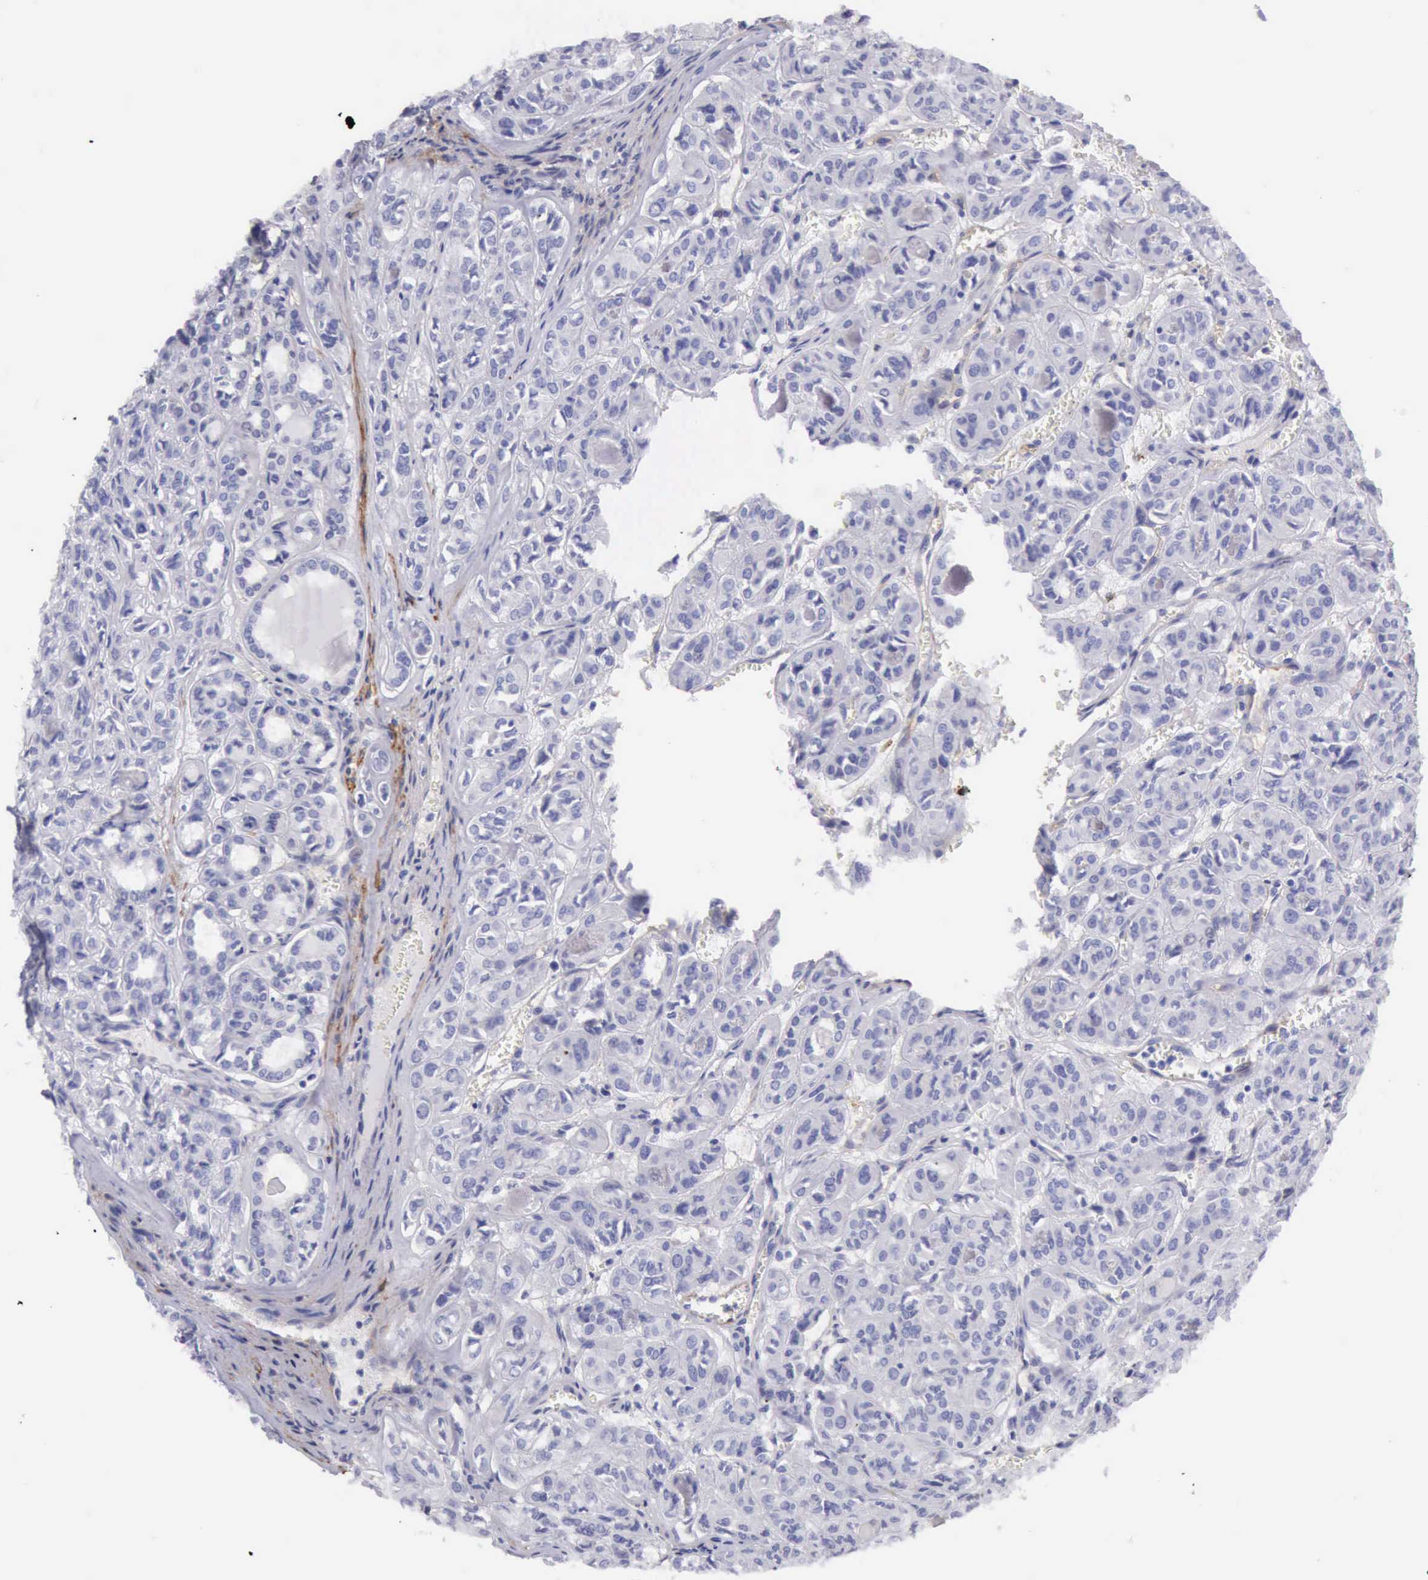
{"staining": {"intensity": "negative", "quantity": "none", "location": "none"}, "tissue": "thyroid cancer", "cell_type": "Tumor cells", "image_type": "cancer", "snomed": [{"axis": "morphology", "description": "Follicular adenoma carcinoma, NOS"}, {"axis": "topography", "description": "Thyroid gland"}], "caption": "High magnification brightfield microscopy of thyroid follicular adenoma carcinoma stained with DAB (brown) and counterstained with hematoxylin (blue): tumor cells show no significant staining.", "gene": "AOC3", "patient": {"sex": "female", "age": 71}}